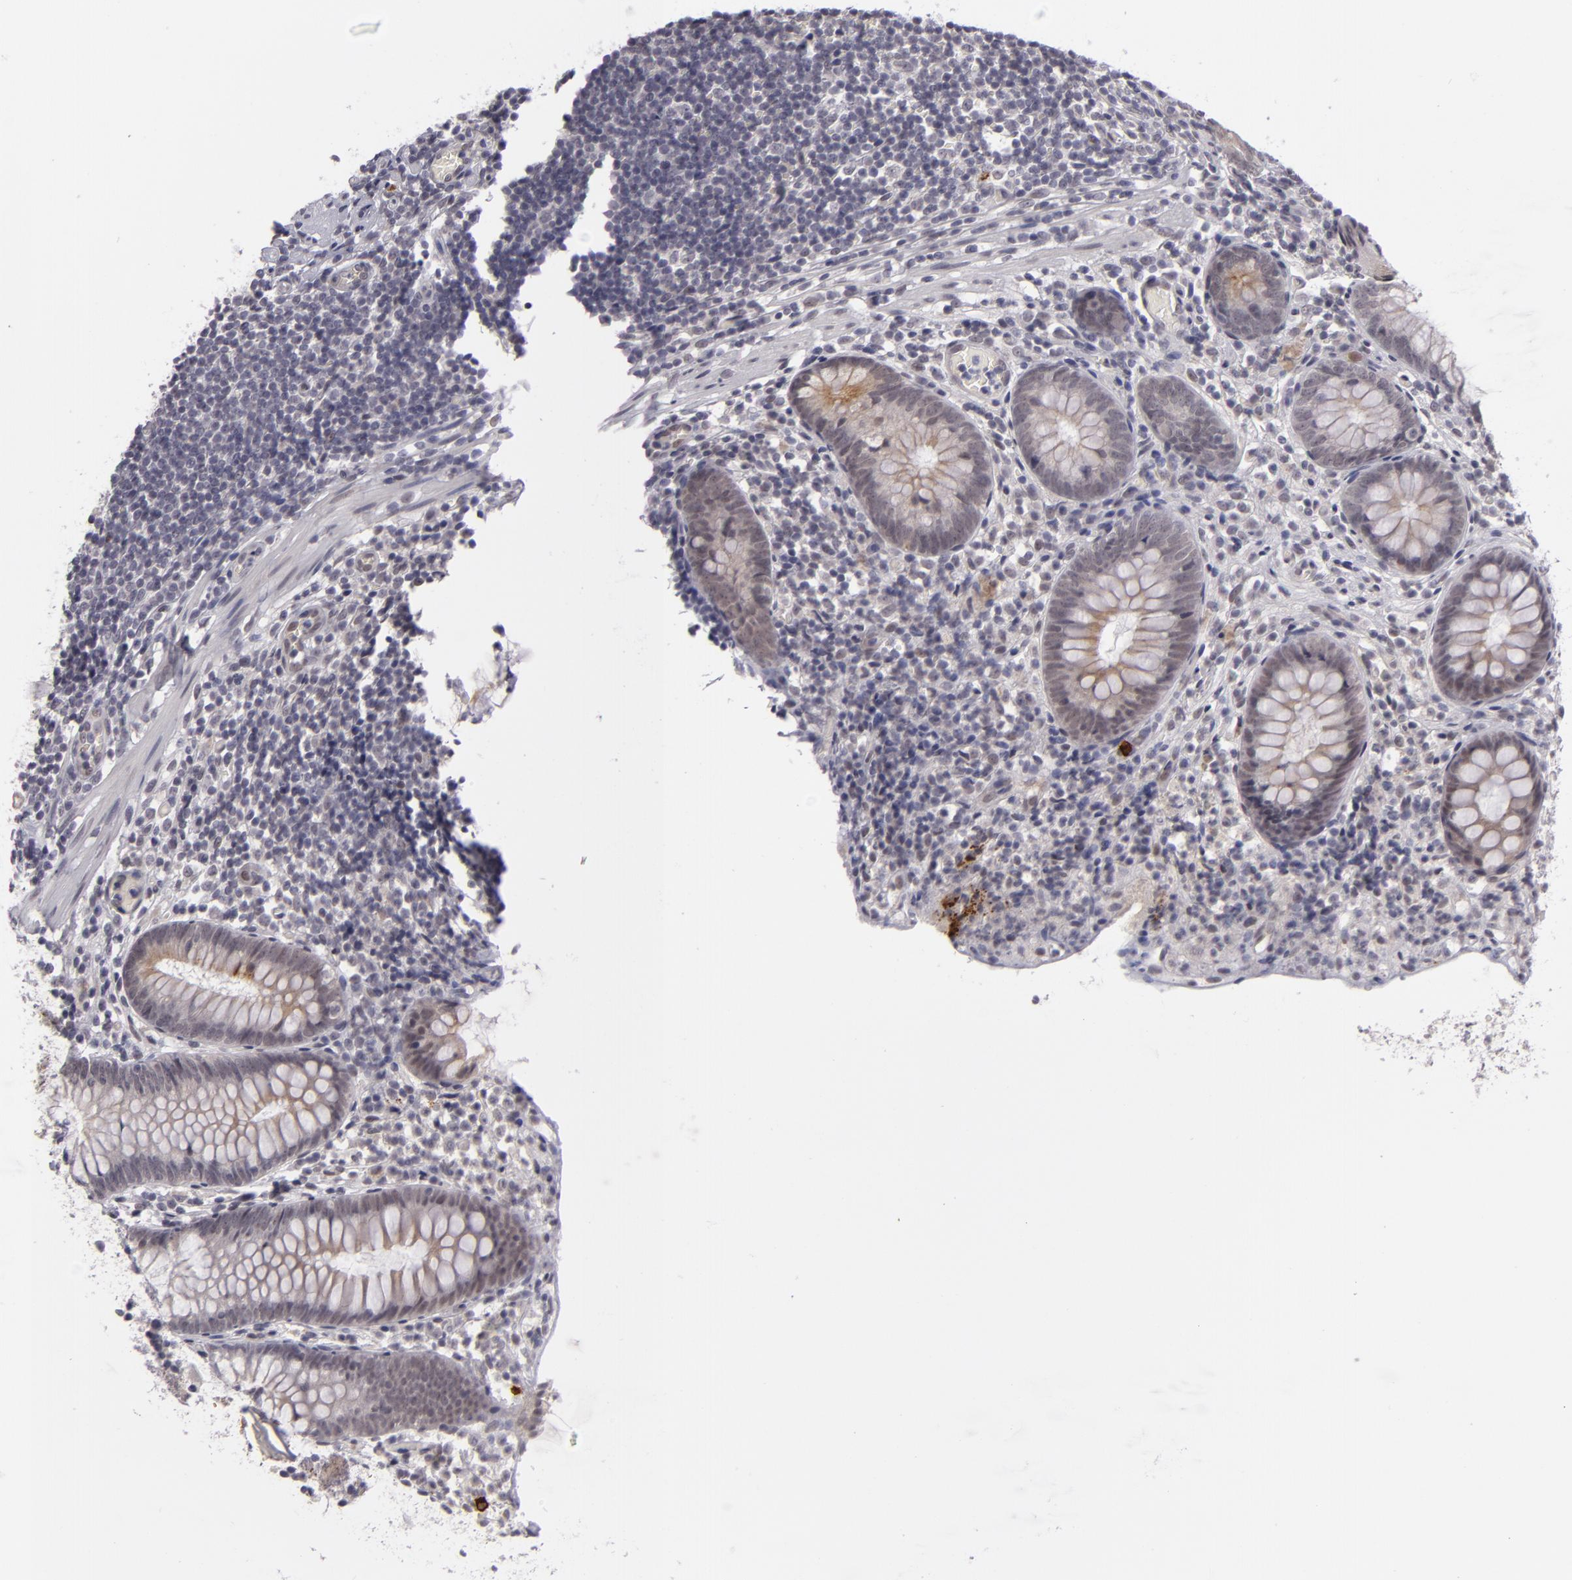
{"staining": {"intensity": "weak", "quantity": "<25%", "location": "cytoplasmic/membranous"}, "tissue": "appendix", "cell_type": "Glandular cells", "image_type": "normal", "snomed": [{"axis": "morphology", "description": "Normal tissue, NOS"}, {"axis": "topography", "description": "Appendix"}], "caption": "This is an immunohistochemistry (IHC) histopathology image of normal appendix. There is no expression in glandular cells.", "gene": "ZNF205", "patient": {"sex": "male", "age": 38}}